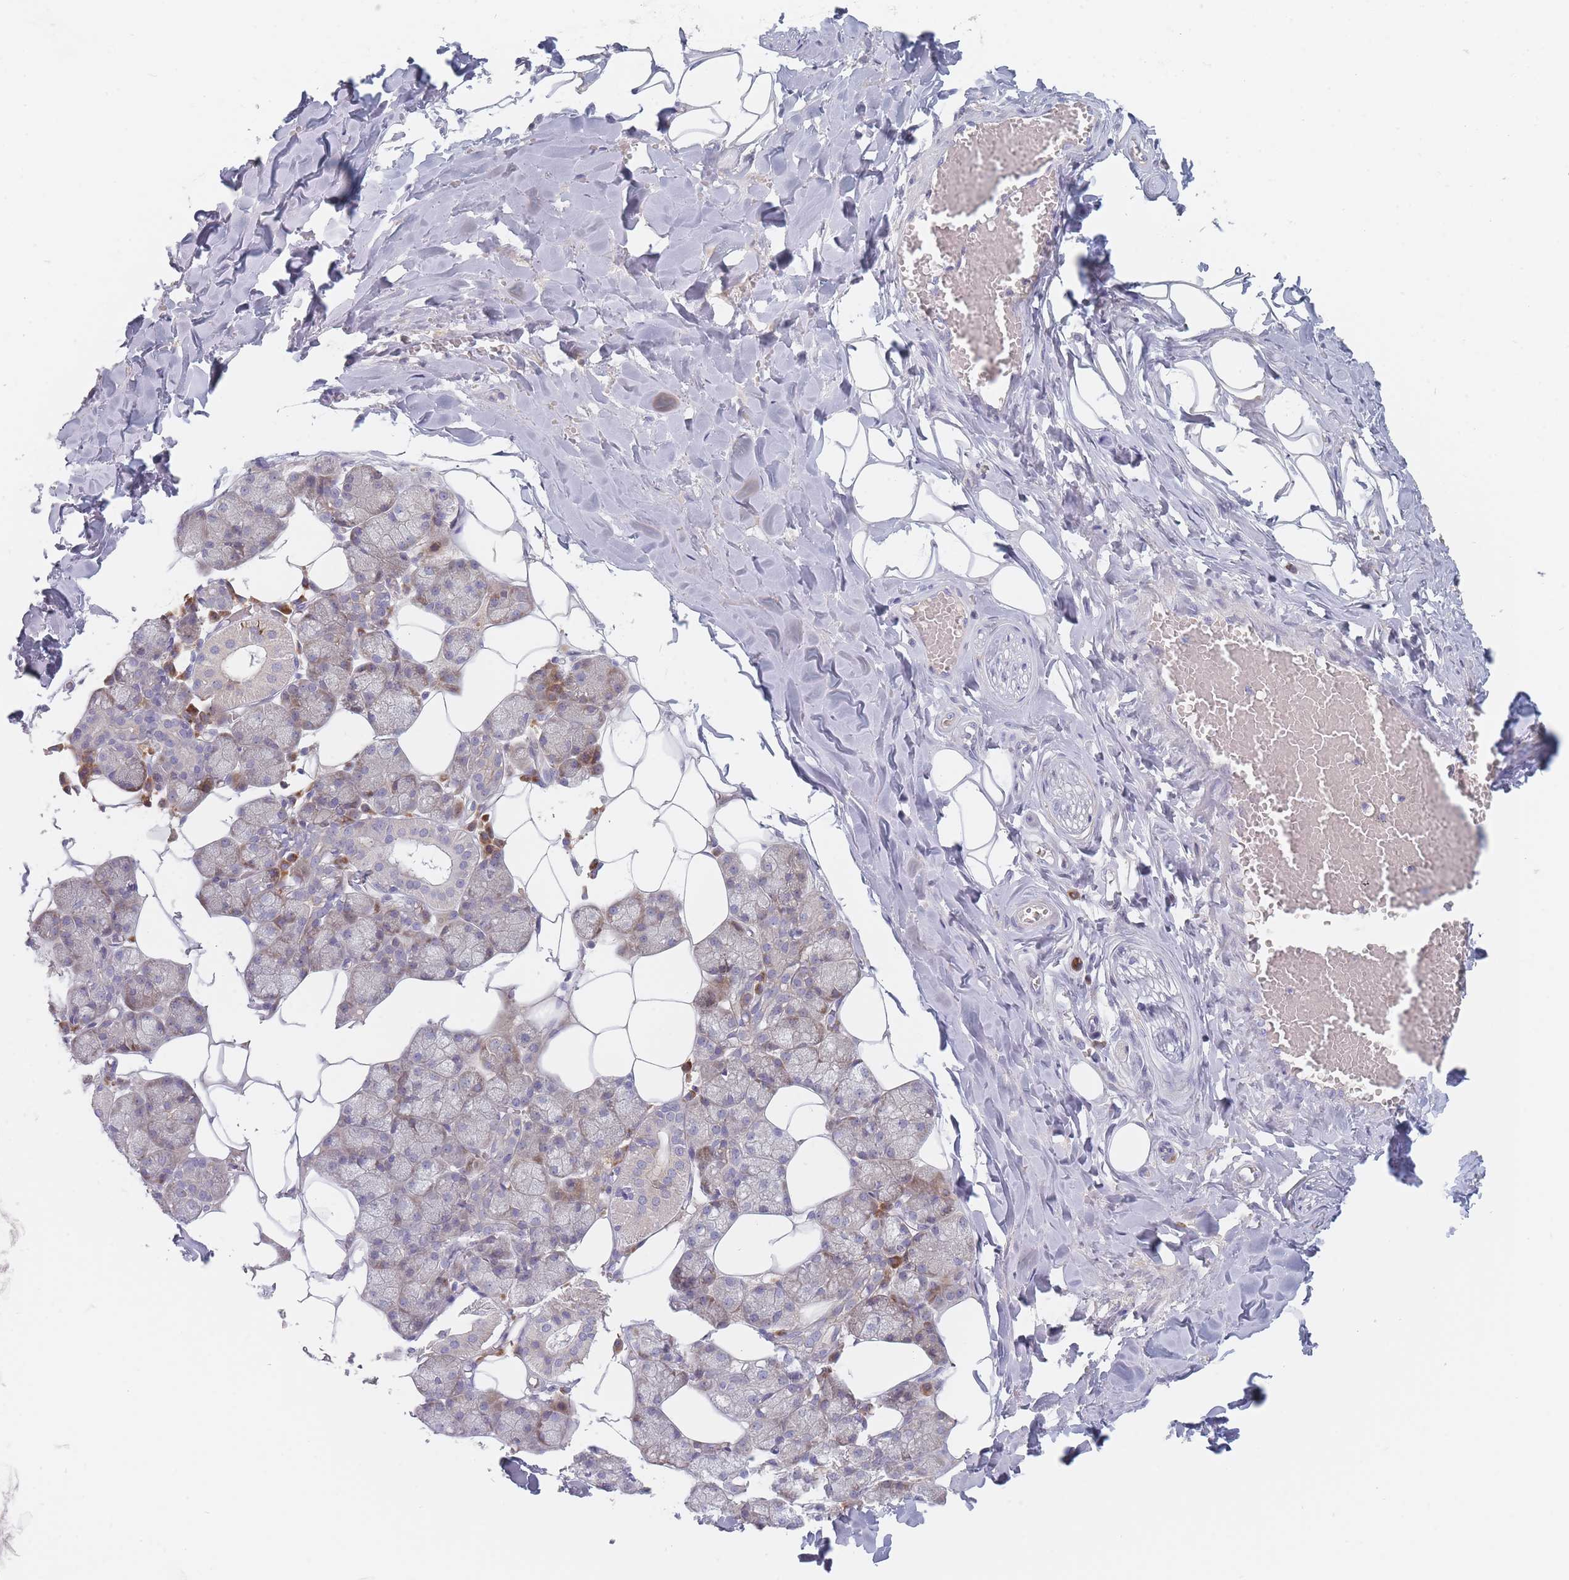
{"staining": {"intensity": "weak", "quantity": "25%-75%", "location": "cytoplasmic/membranous"}, "tissue": "salivary gland", "cell_type": "Glandular cells", "image_type": "normal", "snomed": [{"axis": "morphology", "description": "Normal tissue, NOS"}, {"axis": "topography", "description": "Salivary gland"}], "caption": "Immunohistochemistry (IHC) micrograph of normal salivary gland stained for a protein (brown), which exhibits low levels of weak cytoplasmic/membranous positivity in approximately 25%-75% of glandular cells.", "gene": "SPATS1", "patient": {"sex": "male", "age": 62}}